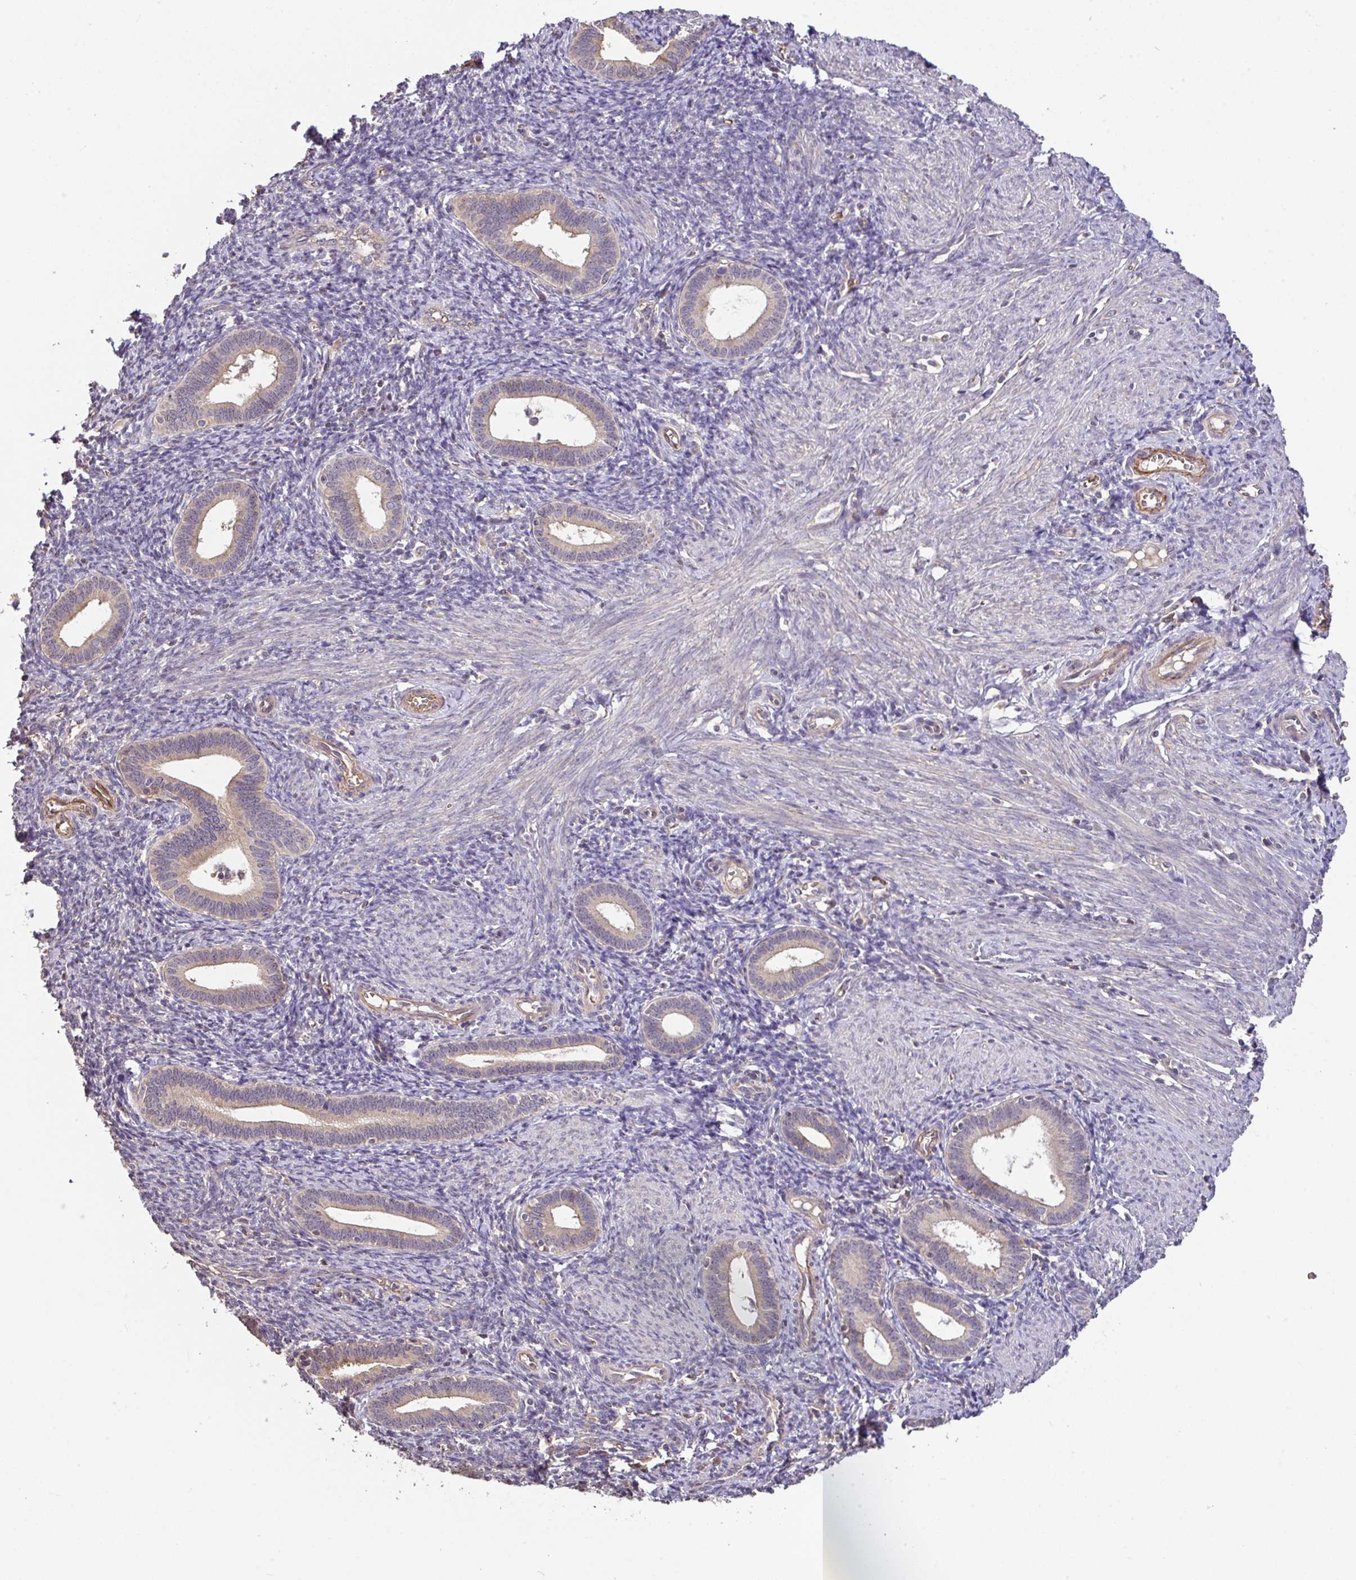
{"staining": {"intensity": "weak", "quantity": "<25%", "location": "cytoplasmic/membranous"}, "tissue": "endometrium", "cell_type": "Cells in endometrial stroma", "image_type": "normal", "snomed": [{"axis": "morphology", "description": "Normal tissue, NOS"}, {"axis": "topography", "description": "Endometrium"}], "caption": "IHC image of normal endometrium: human endometrium stained with DAB displays no significant protein staining in cells in endometrial stroma.", "gene": "C1QTNF9B", "patient": {"sex": "female", "age": 41}}